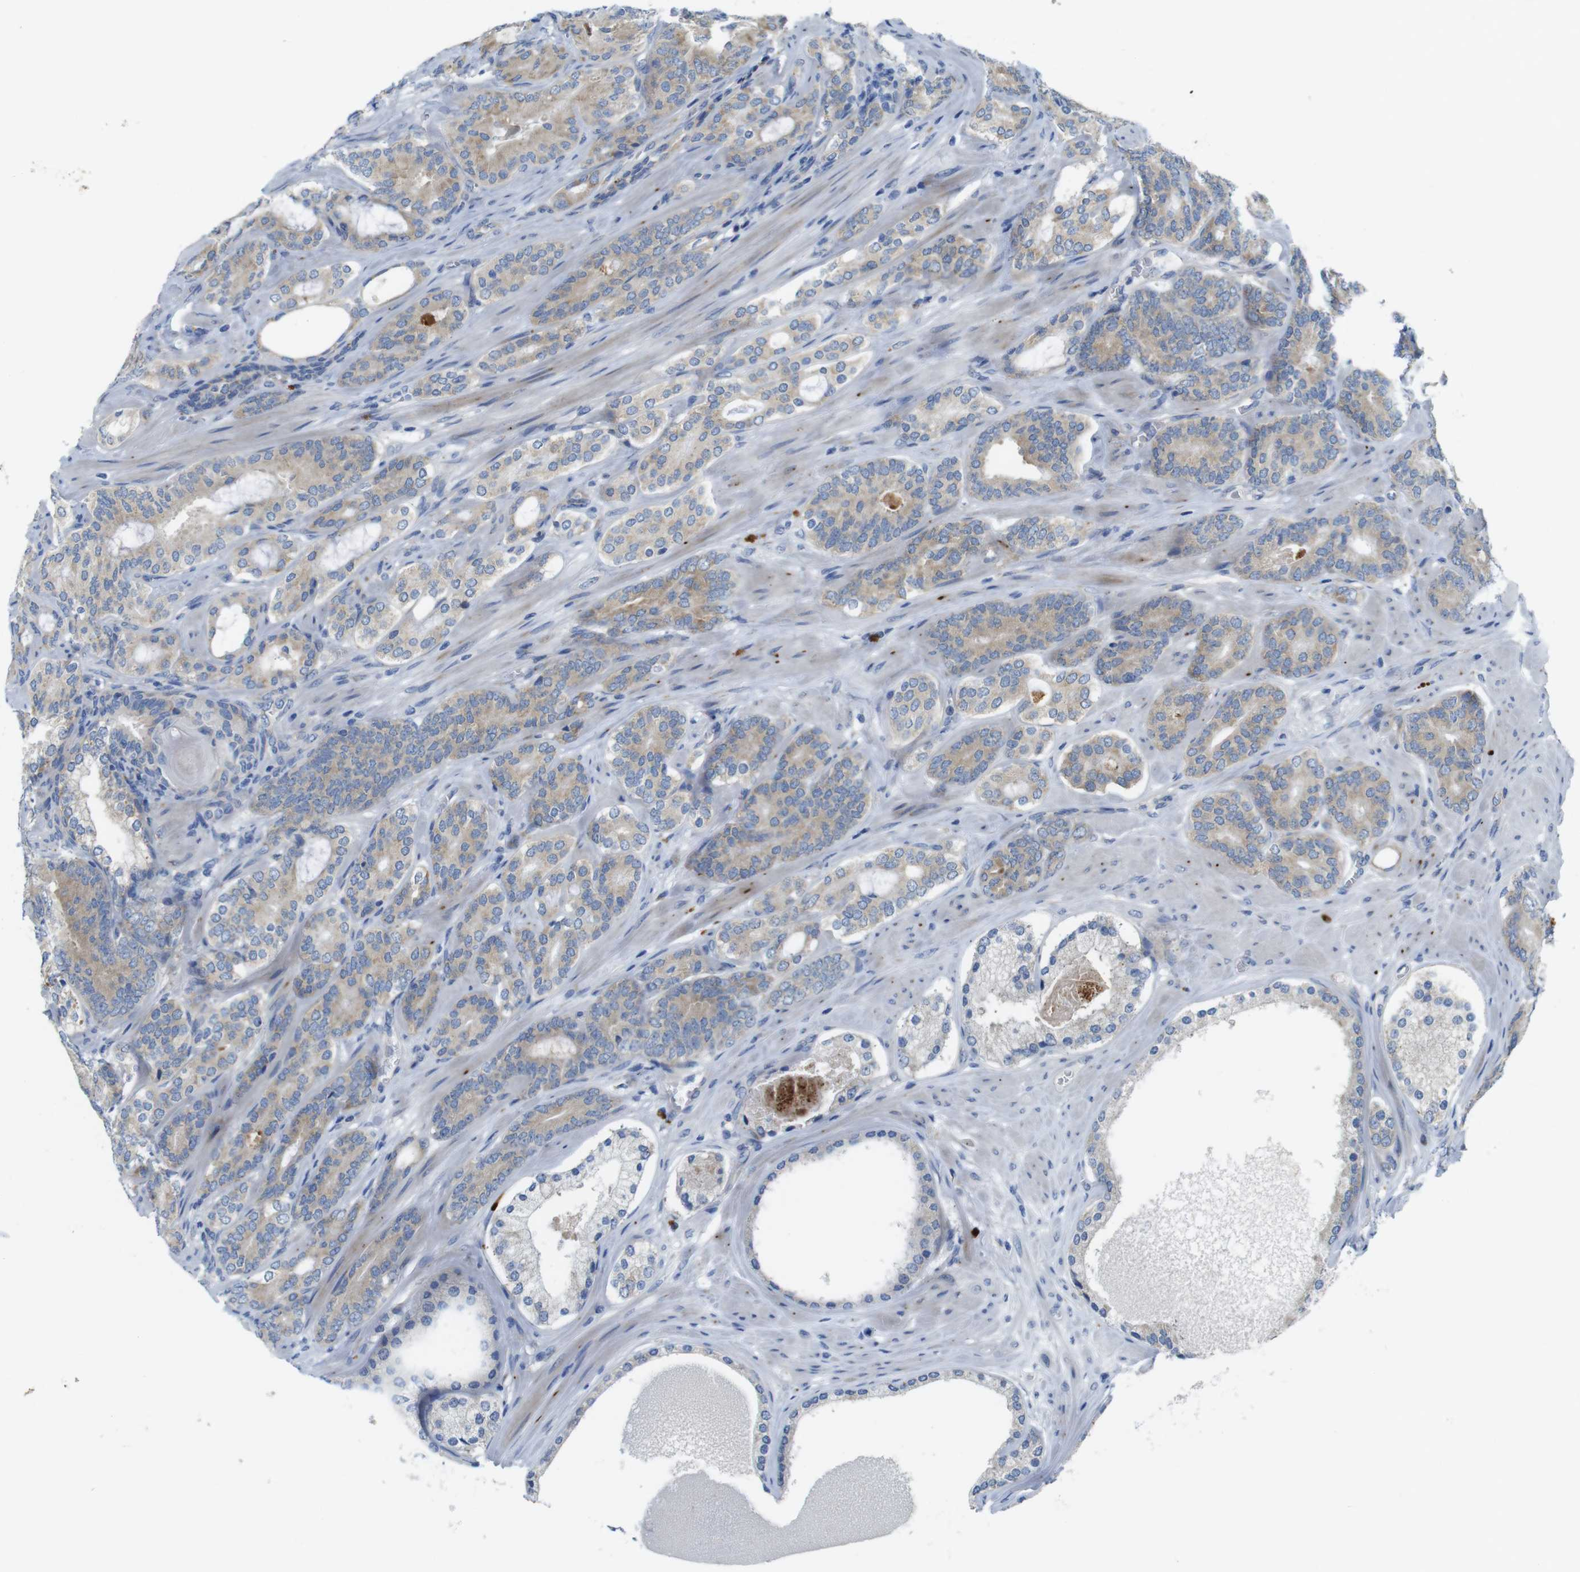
{"staining": {"intensity": "weak", "quantity": ">75%", "location": "cytoplasmic/membranous"}, "tissue": "prostate cancer", "cell_type": "Tumor cells", "image_type": "cancer", "snomed": [{"axis": "morphology", "description": "Adenocarcinoma, Low grade"}, {"axis": "topography", "description": "Prostate"}], "caption": "Approximately >75% of tumor cells in human prostate cancer (adenocarcinoma (low-grade)) demonstrate weak cytoplasmic/membranous protein staining as visualized by brown immunohistochemical staining.", "gene": "TMEM234", "patient": {"sex": "male", "age": 63}}